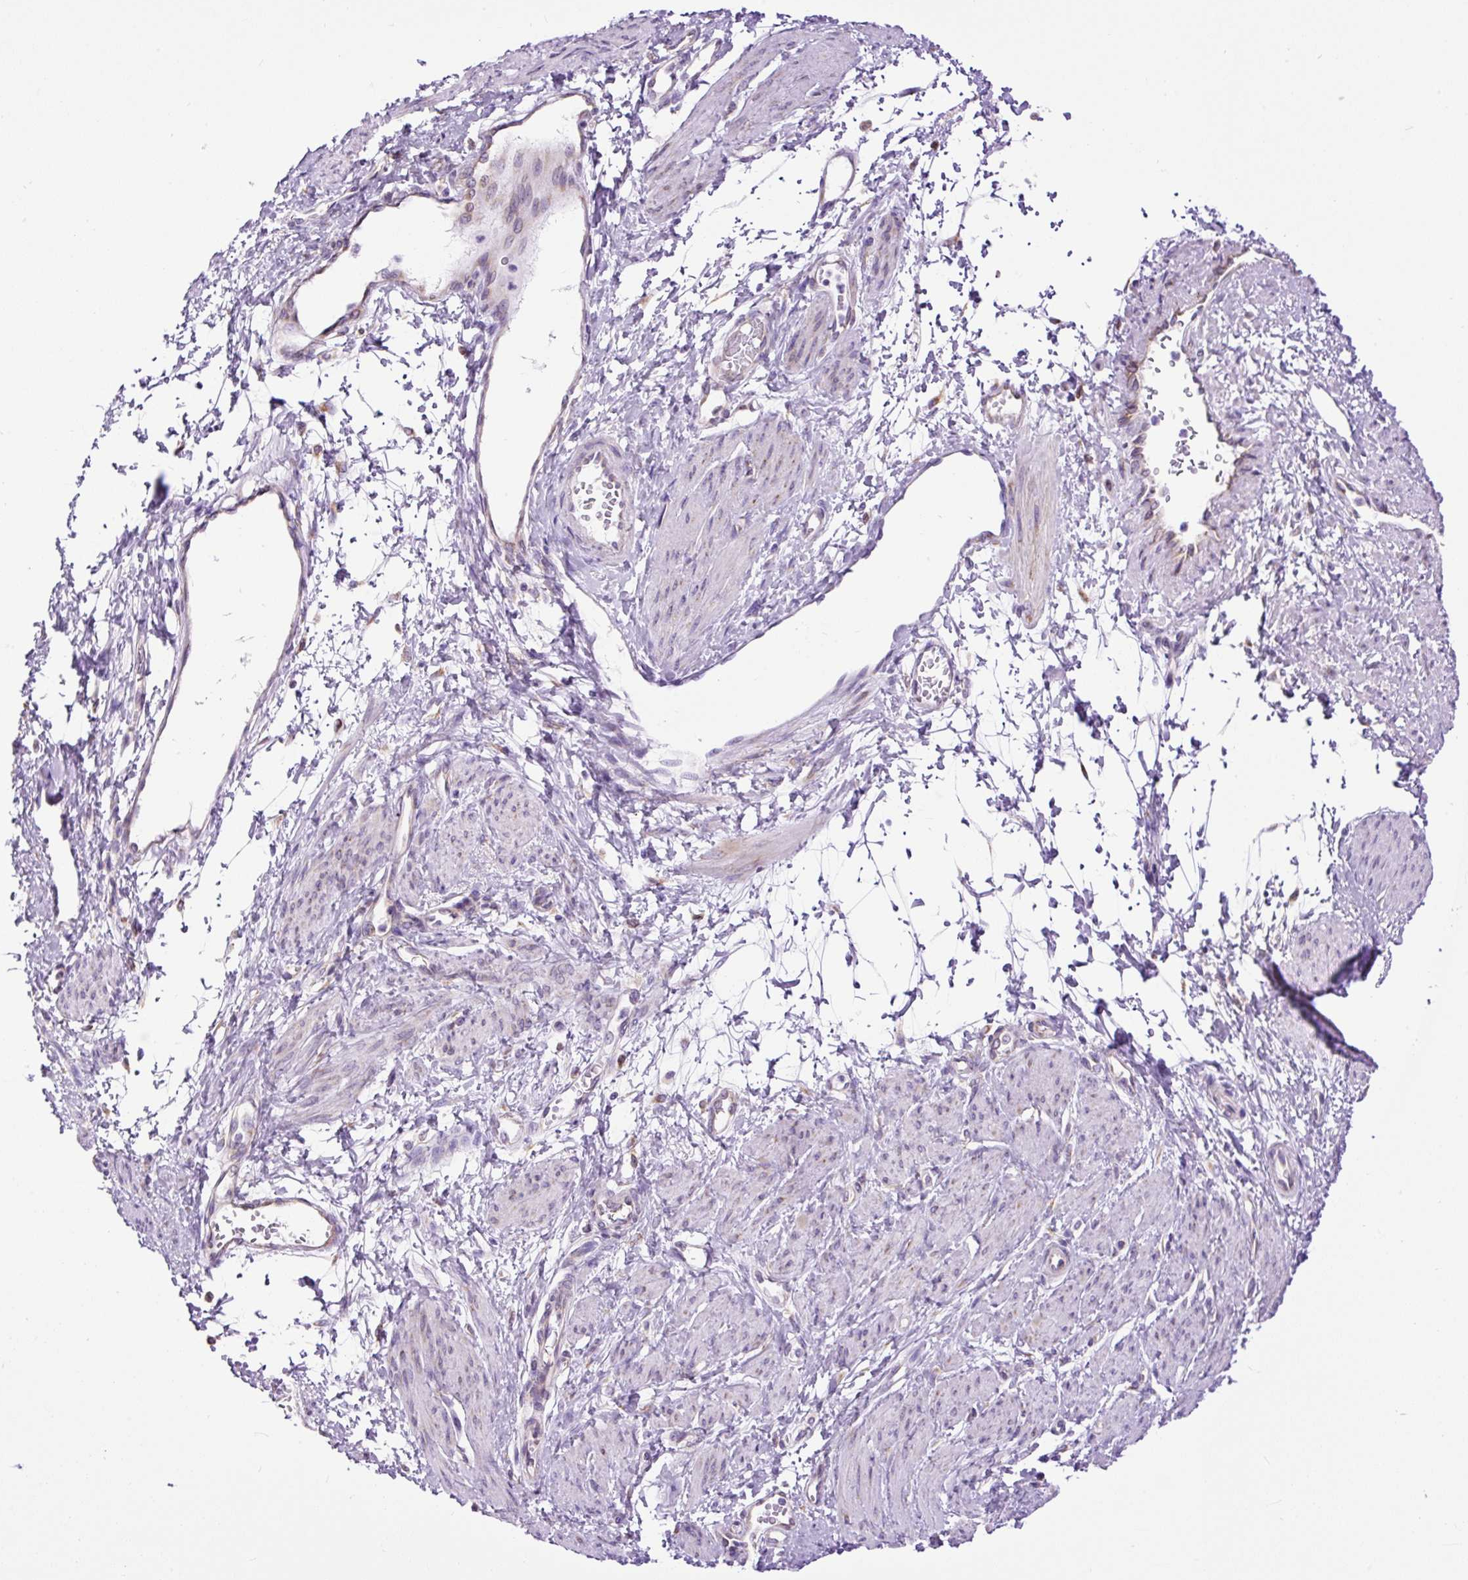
{"staining": {"intensity": "negative", "quantity": "none", "location": "none"}, "tissue": "smooth muscle", "cell_type": "Smooth muscle cells", "image_type": "normal", "snomed": [{"axis": "morphology", "description": "Normal tissue, NOS"}, {"axis": "topography", "description": "Smooth muscle"}, {"axis": "topography", "description": "Uterus"}], "caption": "The immunohistochemistry image has no significant expression in smooth muscle cells of smooth muscle.", "gene": "DDOST", "patient": {"sex": "female", "age": 39}}